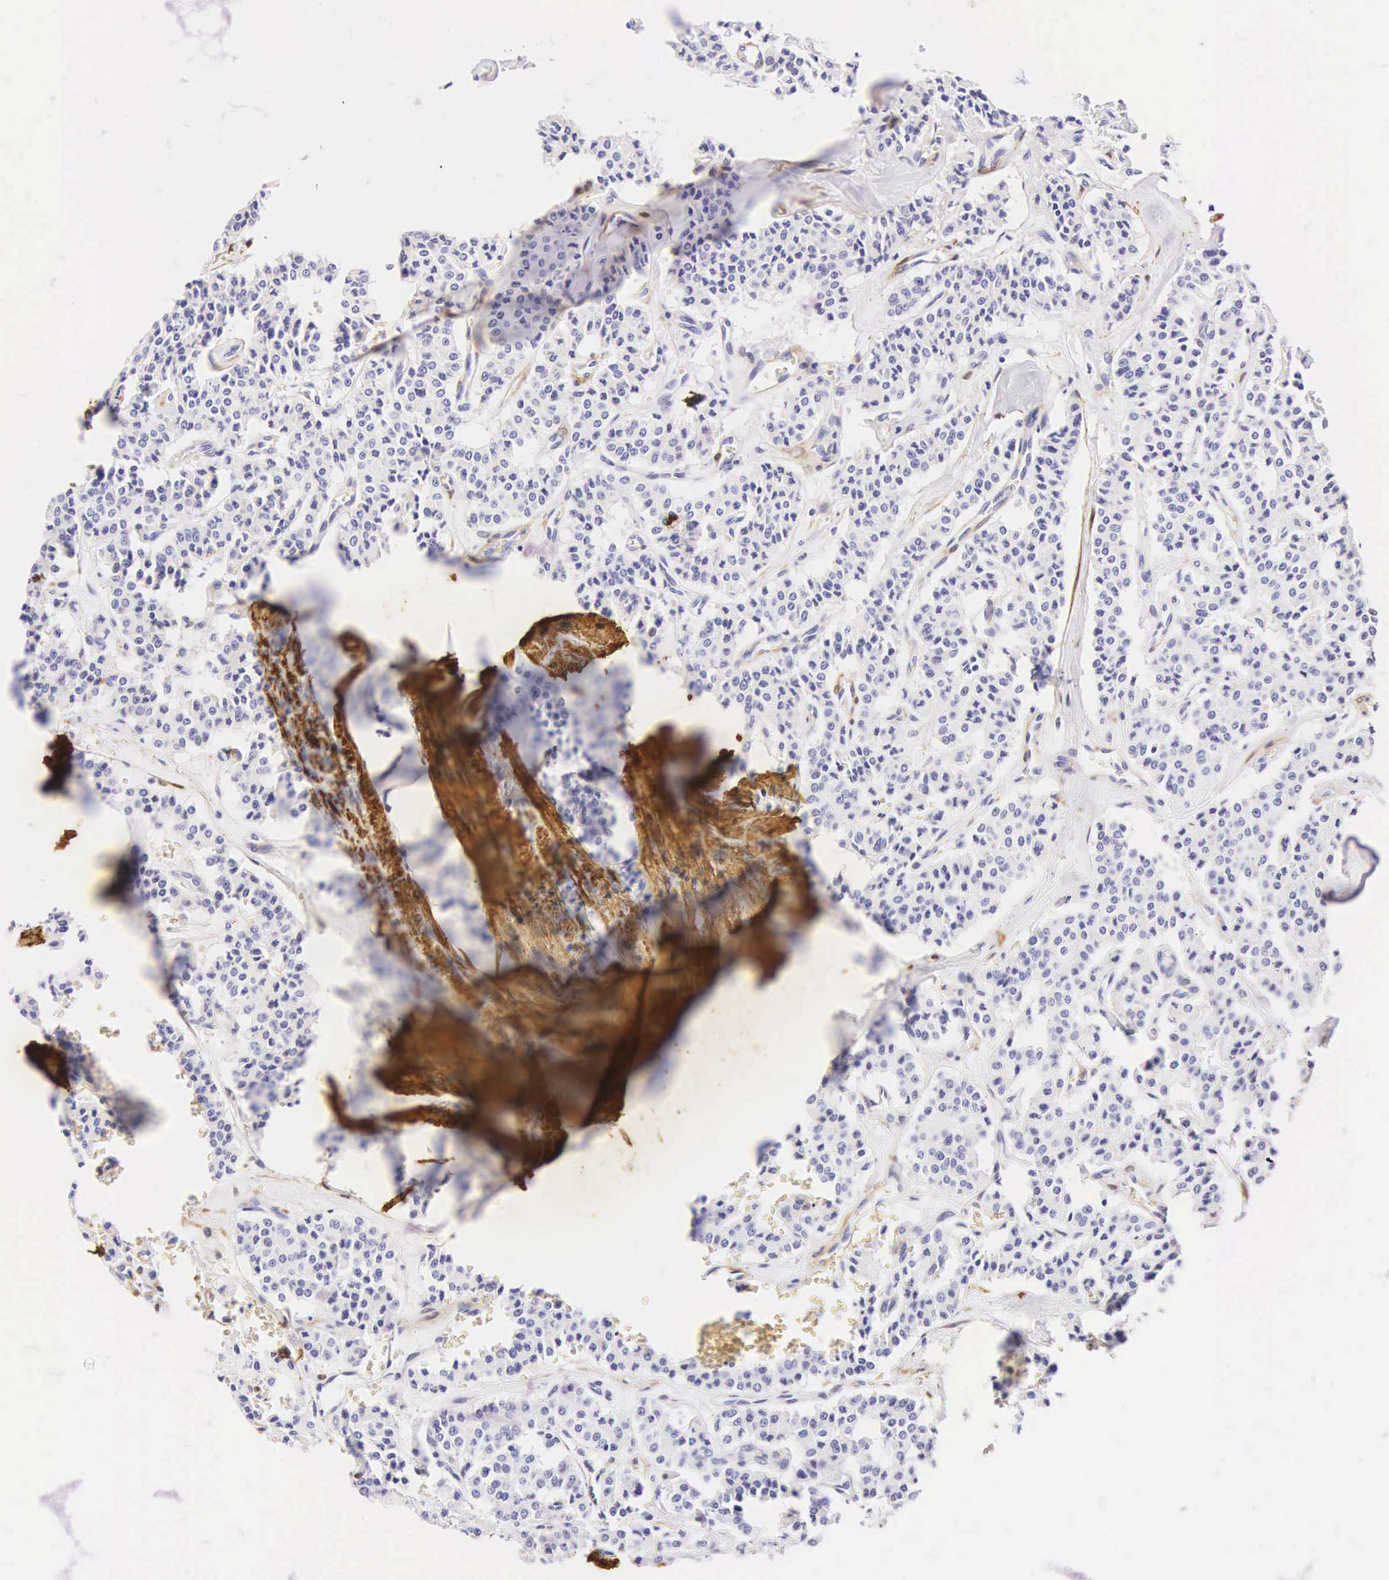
{"staining": {"intensity": "negative", "quantity": "none", "location": "none"}, "tissue": "carcinoid", "cell_type": "Tumor cells", "image_type": "cancer", "snomed": [{"axis": "morphology", "description": "Carcinoid, malignant, NOS"}, {"axis": "topography", "description": "Bronchus"}], "caption": "Carcinoid (malignant) was stained to show a protein in brown. There is no significant staining in tumor cells. (DAB (3,3'-diaminobenzidine) immunohistochemistry visualized using brightfield microscopy, high magnification).", "gene": "CNN1", "patient": {"sex": "male", "age": 55}}